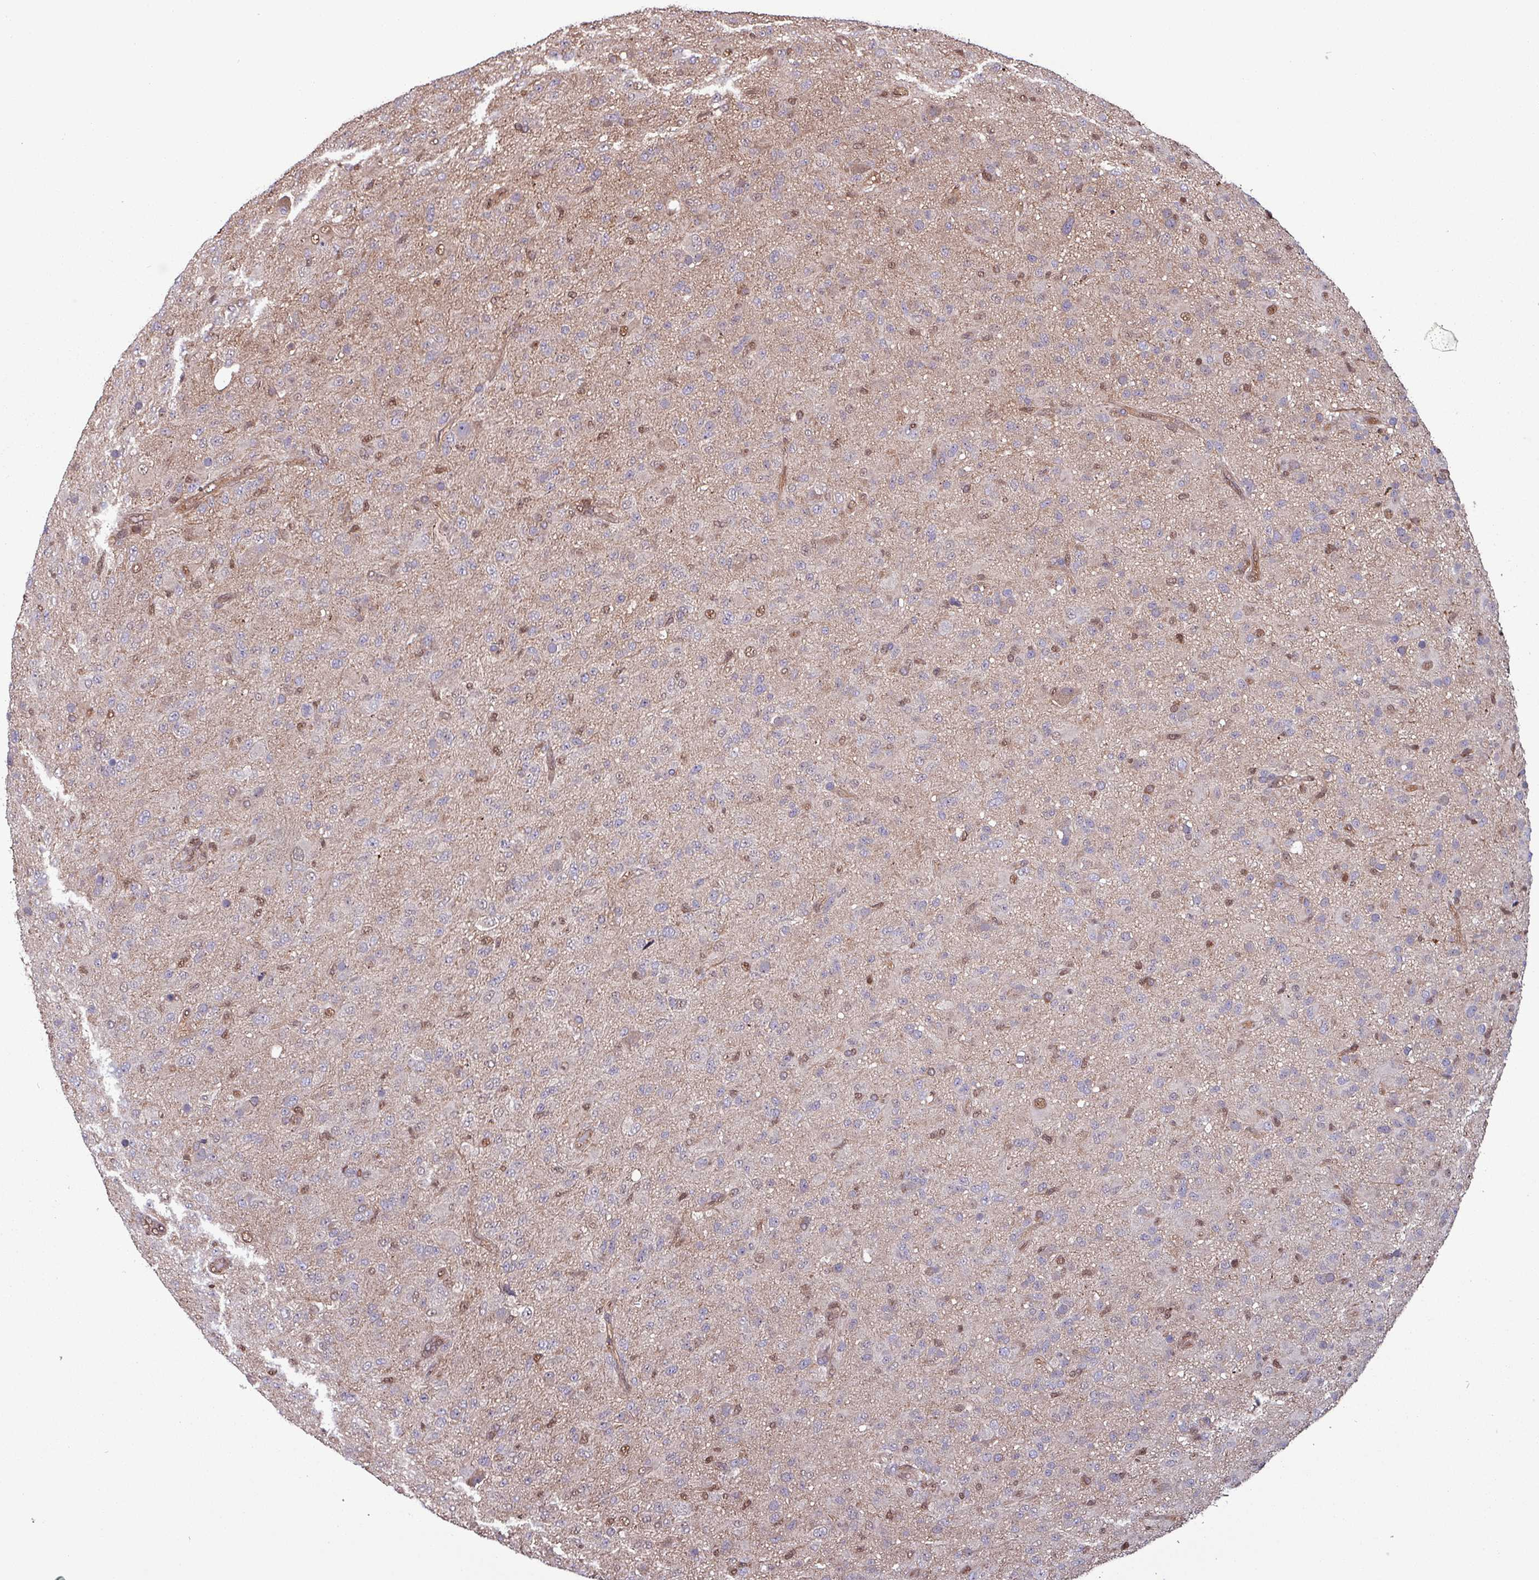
{"staining": {"intensity": "moderate", "quantity": "<25%", "location": "nuclear"}, "tissue": "glioma", "cell_type": "Tumor cells", "image_type": "cancer", "snomed": [{"axis": "morphology", "description": "Glioma, malignant, Low grade"}, {"axis": "topography", "description": "Brain"}], "caption": "Protein analysis of malignant glioma (low-grade) tissue demonstrates moderate nuclear positivity in approximately <25% of tumor cells.", "gene": "PSMB8", "patient": {"sex": "male", "age": 65}}